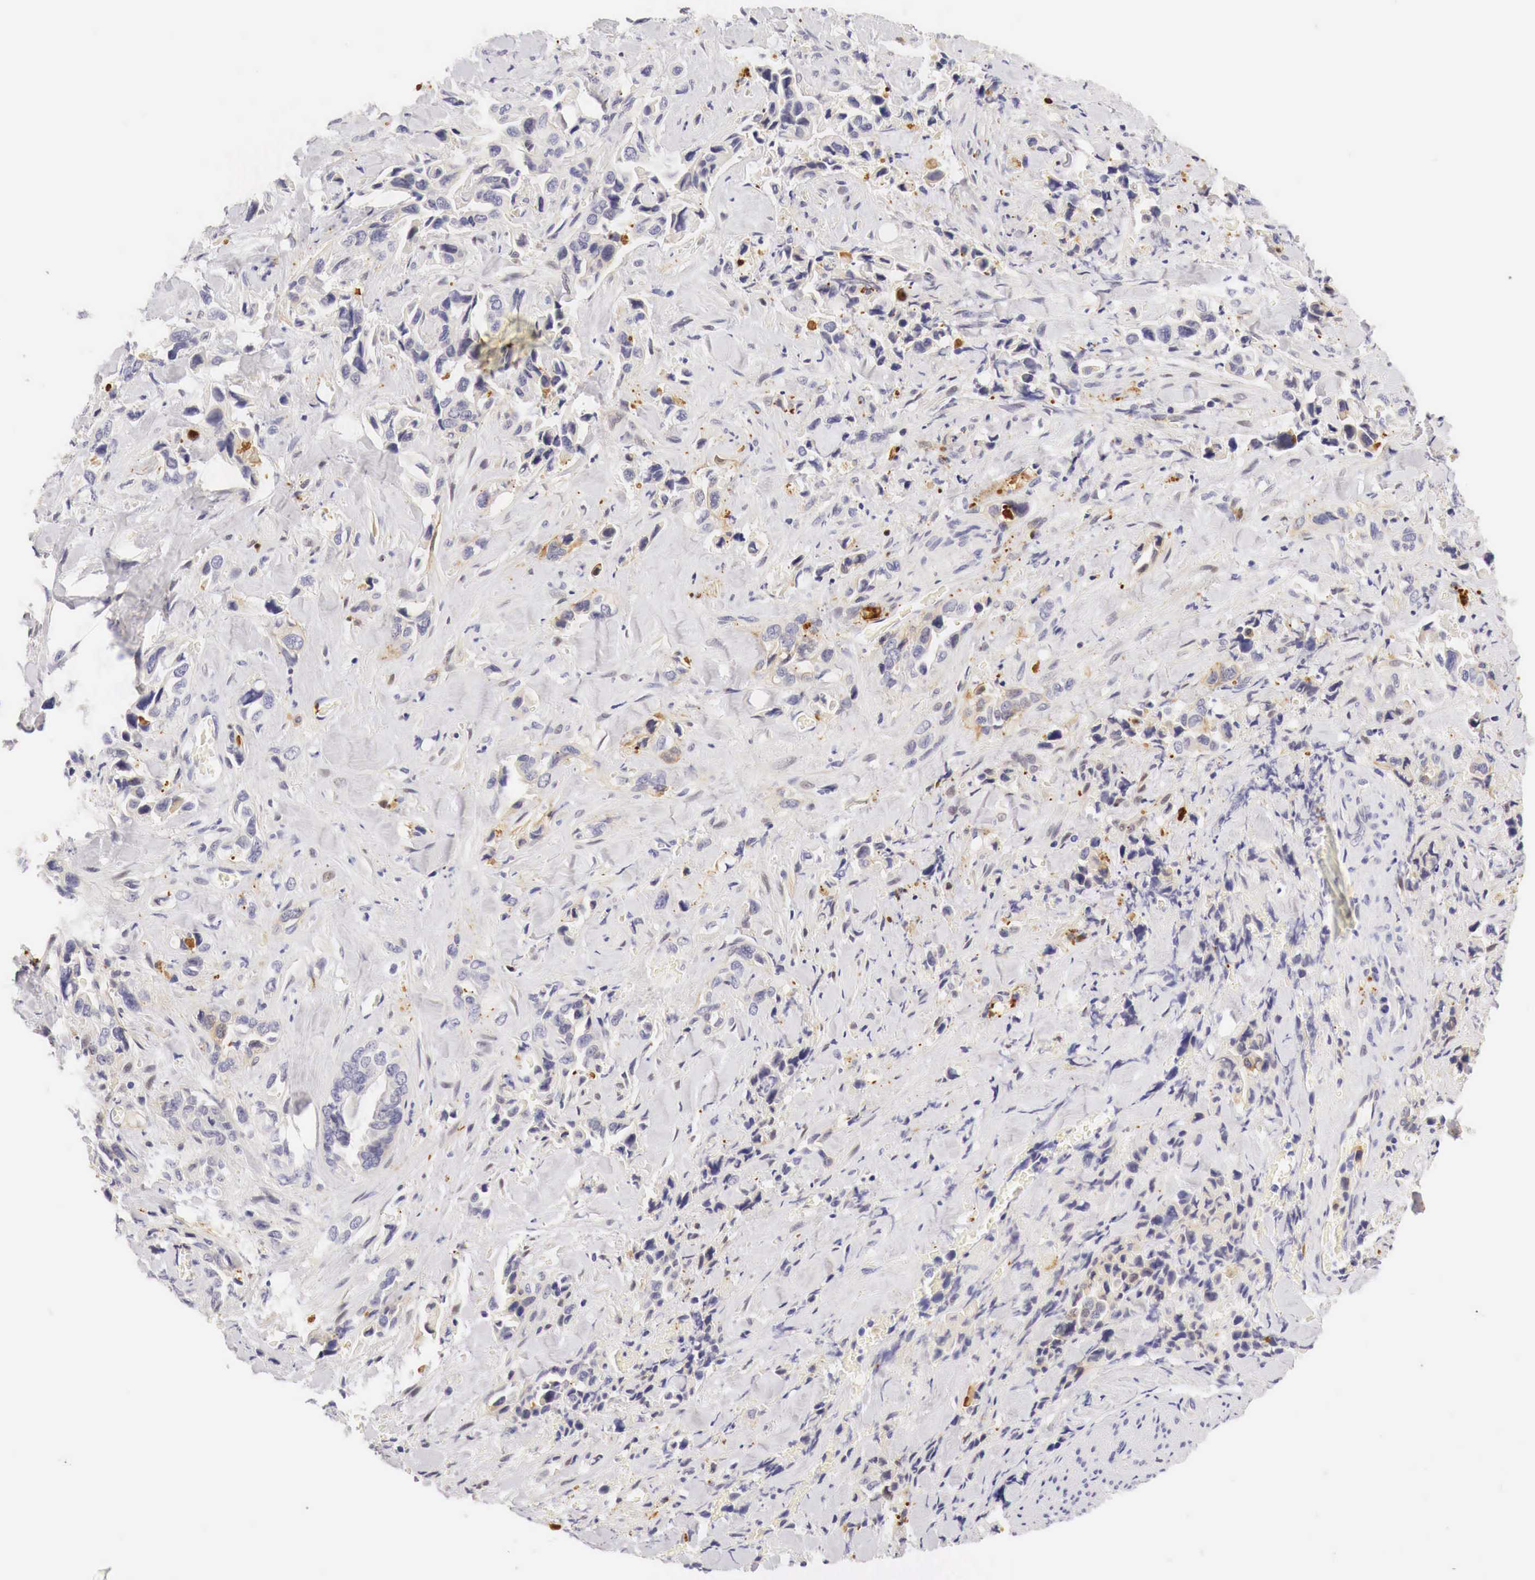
{"staining": {"intensity": "negative", "quantity": "none", "location": "none"}, "tissue": "pancreatic cancer", "cell_type": "Tumor cells", "image_type": "cancer", "snomed": [{"axis": "morphology", "description": "Adenocarcinoma, NOS"}, {"axis": "topography", "description": "Pancreas"}], "caption": "Immunohistochemistry (IHC) image of human pancreatic cancer stained for a protein (brown), which demonstrates no staining in tumor cells.", "gene": "CASP3", "patient": {"sex": "male", "age": 69}}